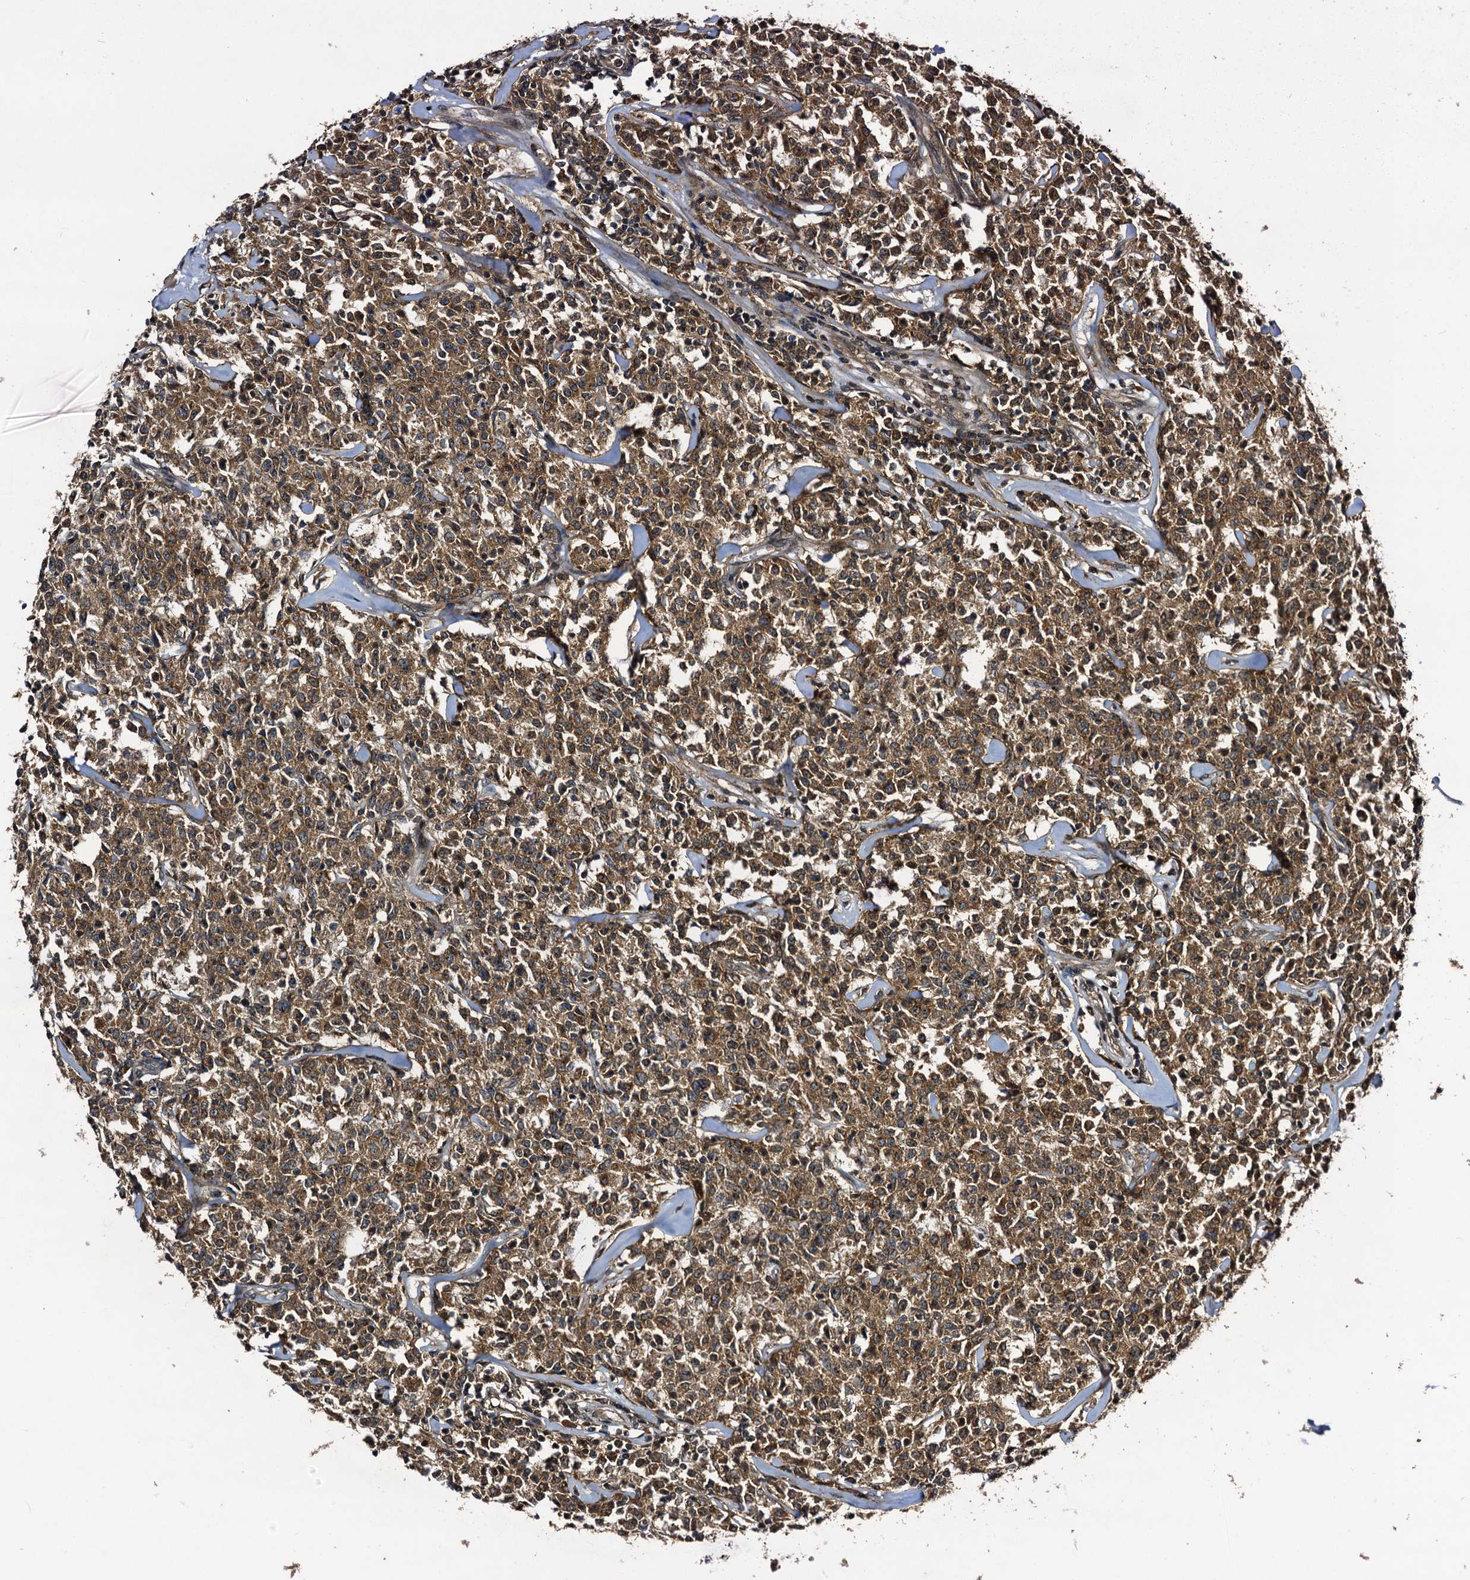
{"staining": {"intensity": "moderate", "quantity": ">75%", "location": "cytoplasmic/membranous"}, "tissue": "lymphoma", "cell_type": "Tumor cells", "image_type": "cancer", "snomed": [{"axis": "morphology", "description": "Malignant lymphoma, non-Hodgkin's type, Low grade"}, {"axis": "topography", "description": "Small intestine"}], "caption": "About >75% of tumor cells in human low-grade malignant lymphoma, non-Hodgkin's type demonstrate moderate cytoplasmic/membranous protein staining as visualized by brown immunohistochemical staining.", "gene": "KXD1", "patient": {"sex": "female", "age": 59}}